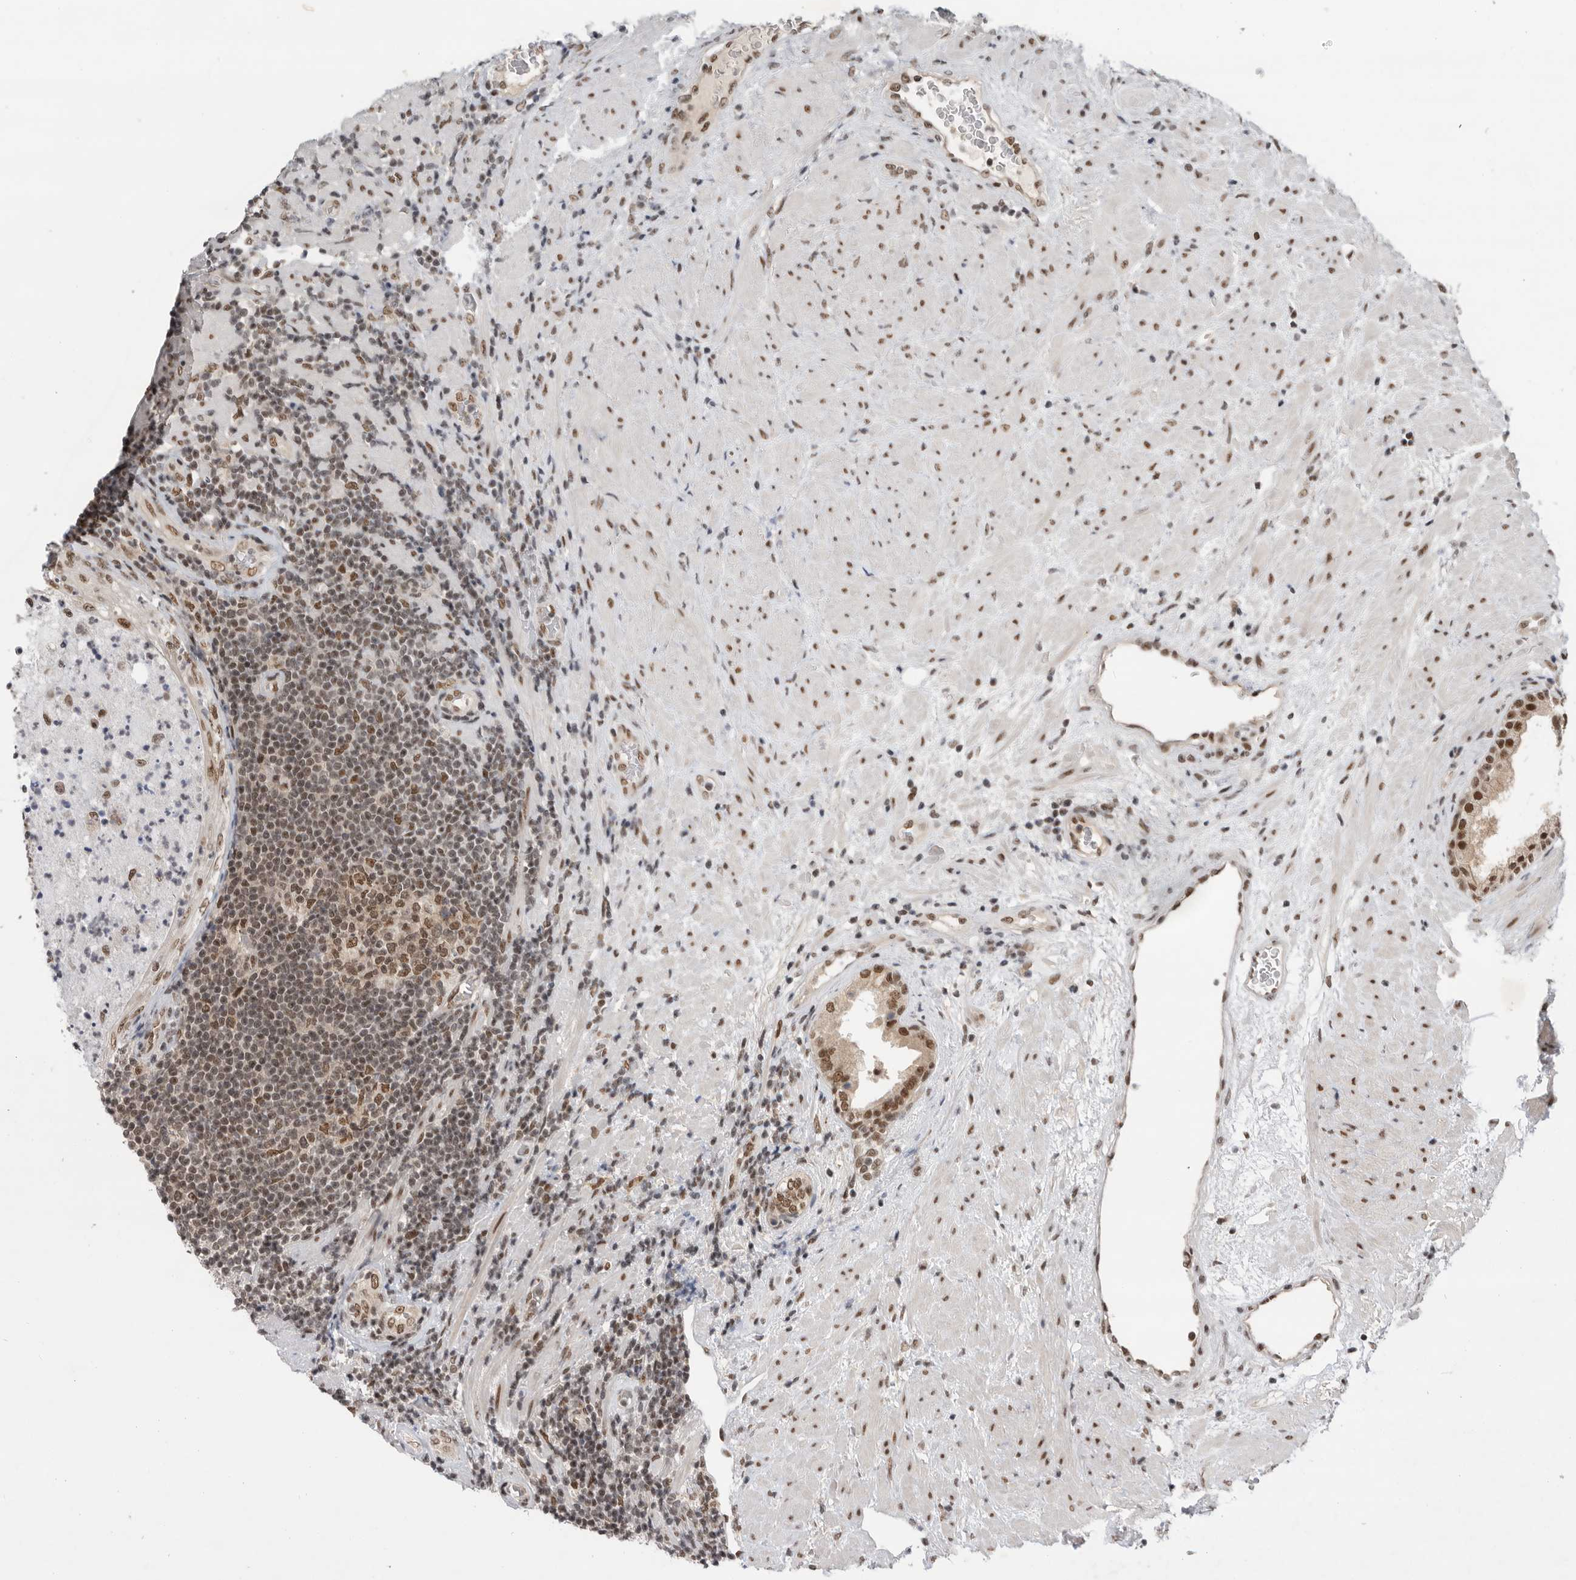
{"staining": {"intensity": "strong", "quantity": ">75%", "location": "nuclear"}, "tissue": "prostate", "cell_type": "Glandular cells", "image_type": "normal", "snomed": [{"axis": "morphology", "description": "Normal tissue, NOS"}, {"axis": "topography", "description": "Prostate"}], "caption": "DAB immunohistochemical staining of benign prostate reveals strong nuclear protein expression in approximately >75% of glandular cells. The staining was performed using DAB (3,3'-diaminobenzidine) to visualize the protein expression in brown, while the nuclei were stained in blue with hematoxylin (Magnification: 20x).", "gene": "ZNF830", "patient": {"sex": "male", "age": 76}}